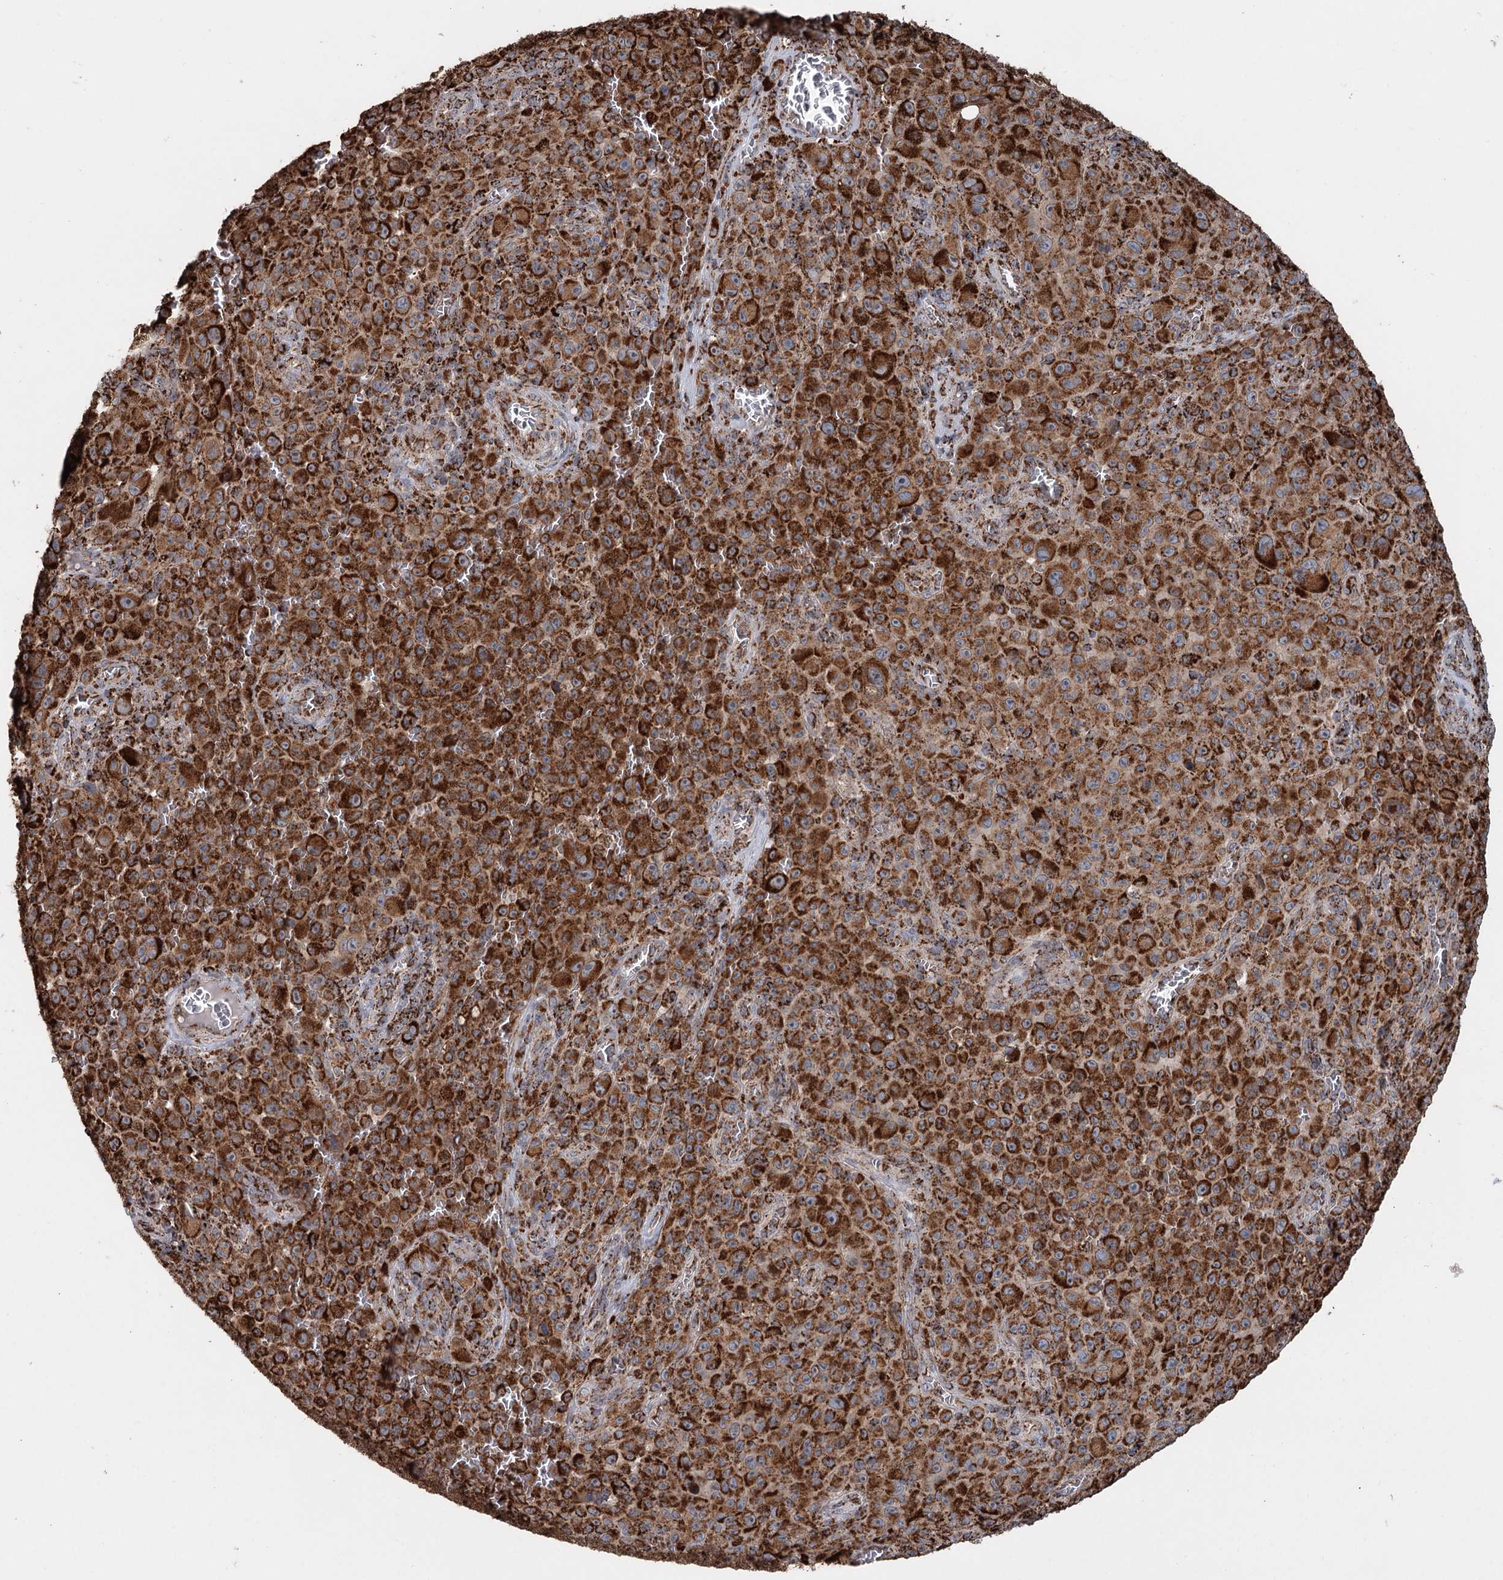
{"staining": {"intensity": "strong", "quantity": ">75%", "location": "cytoplasmic/membranous"}, "tissue": "melanoma", "cell_type": "Tumor cells", "image_type": "cancer", "snomed": [{"axis": "morphology", "description": "Malignant melanoma, NOS"}, {"axis": "topography", "description": "Skin"}], "caption": "A micrograph of malignant melanoma stained for a protein reveals strong cytoplasmic/membranous brown staining in tumor cells.", "gene": "APH1A", "patient": {"sex": "female", "age": 82}}